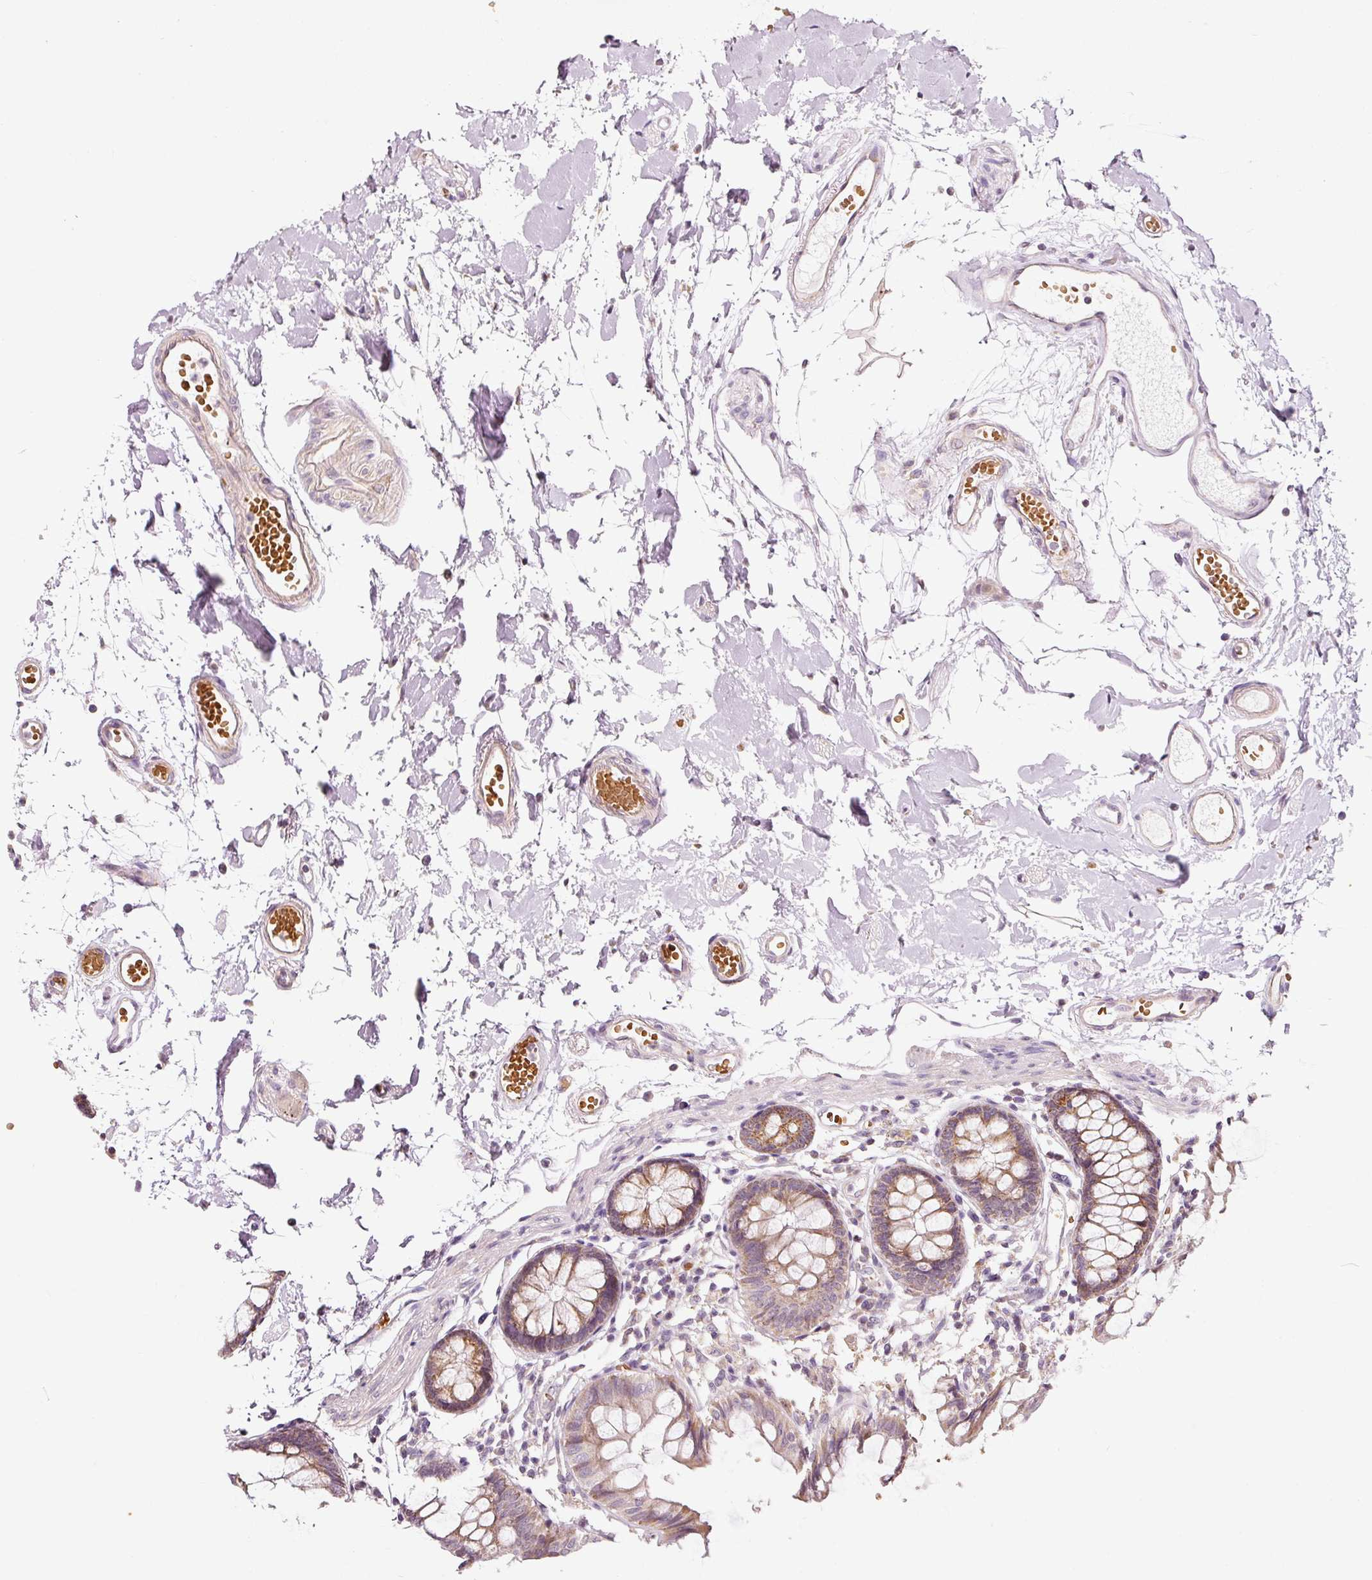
{"staining": {"intensity": "weak", "quantity": "25%-75%", "location": "cytoplasmic/membranous"}, "tissue": "colon", "cell_type": "Endothelial cells", "image_type": "normal", "snomed": [{"axis": "morphology", "description": "Normal tissue, NOS"}, {"axis": "topography", "description": "Colon"}], "caption": "Protein staining reveals weak cytoplasmic/membranous positivity in approximately 25%-75% of endothelial cells in unremarkable colon. Ihc stains the protein of interest in brown and the nuclei are stained blue.", "gene": "ZNF460", "patient": {"sex": "female", "age": 84}}